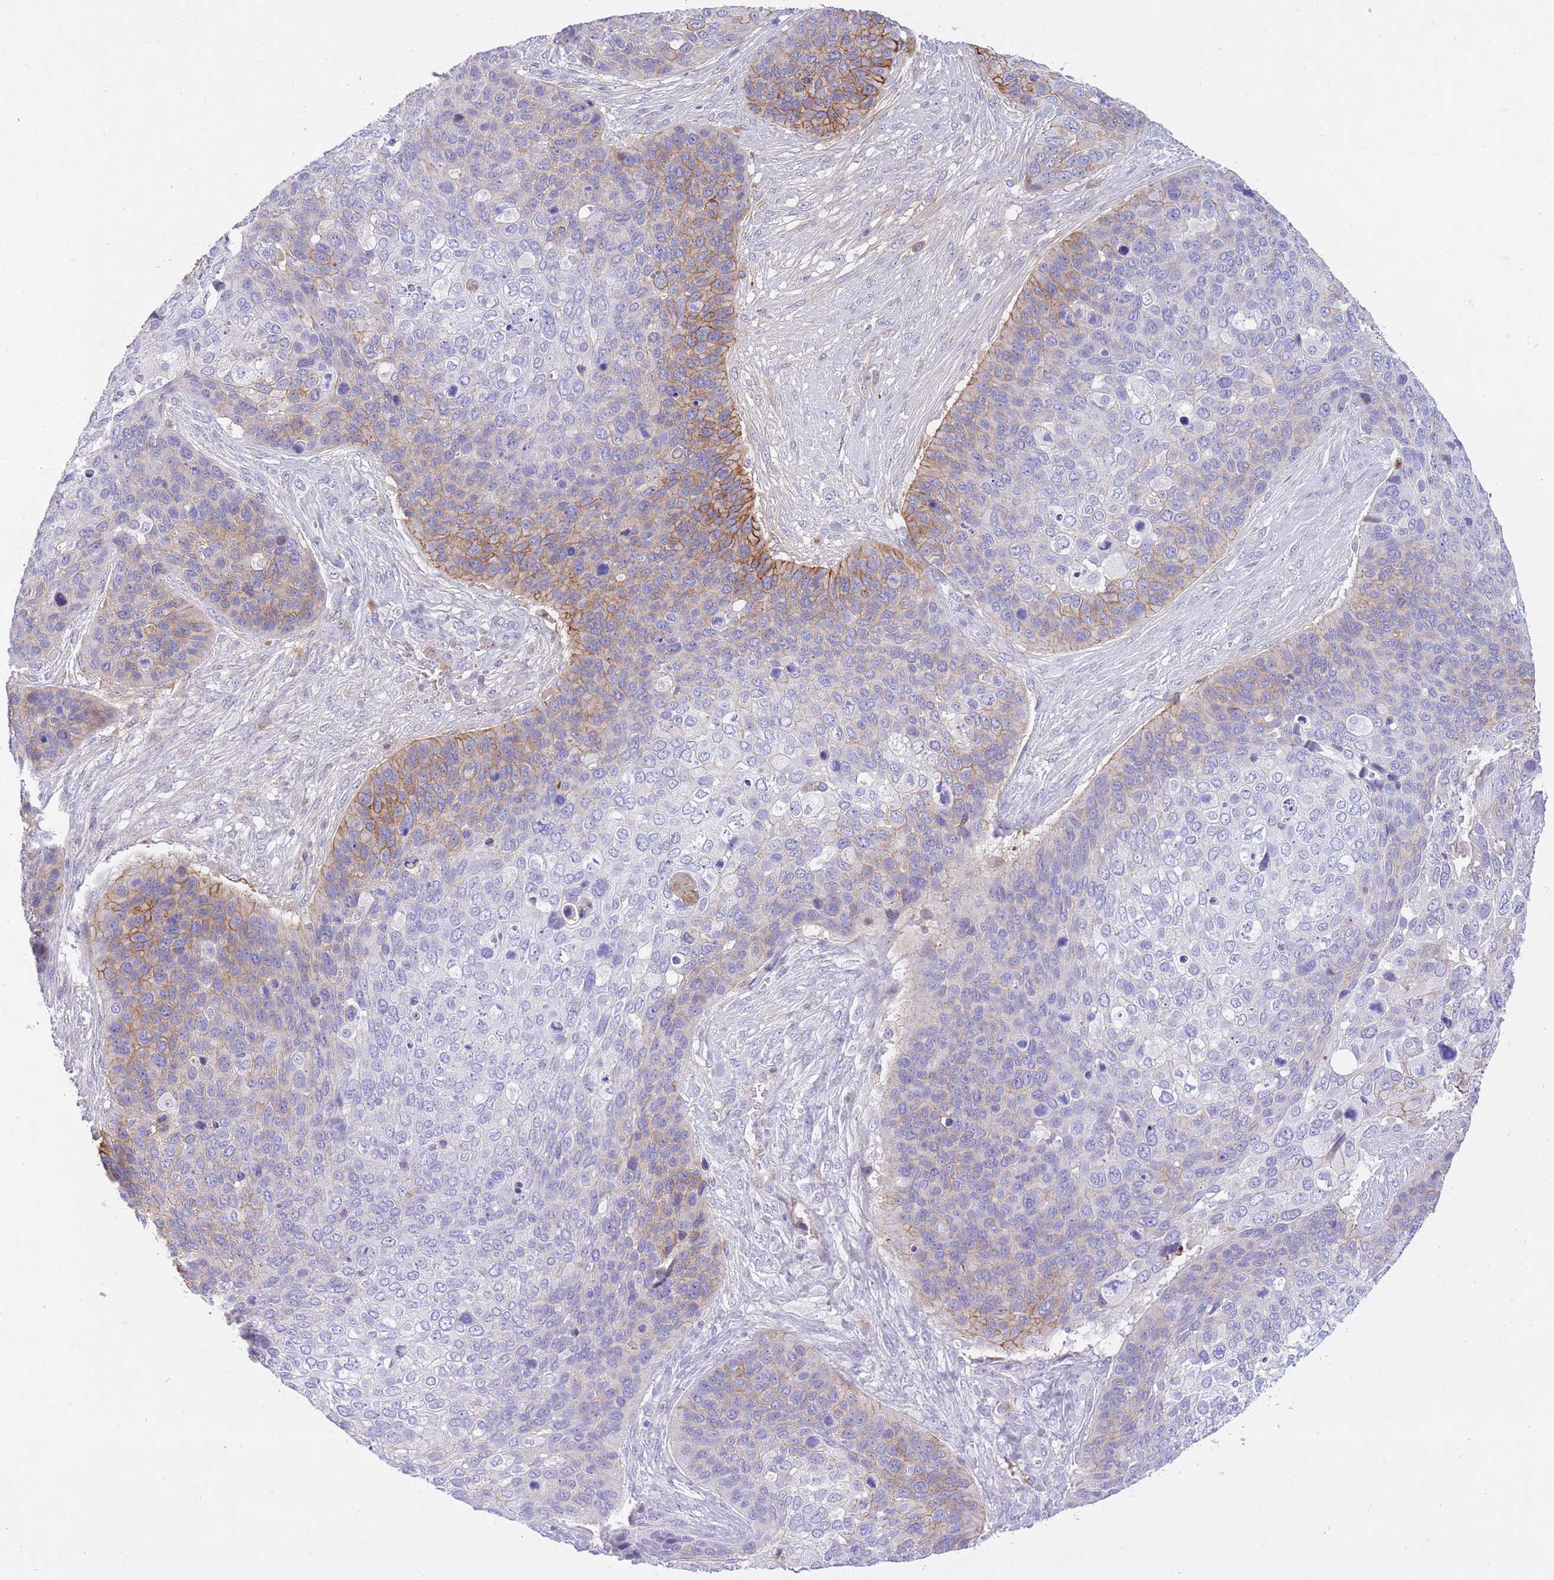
{"staining": {"intensity": "moderate", "quantity": "<25%", "location": "cytoplasmic/membranous"}, "tissue": "skin cancer", "cell_type": "Tumor cells", "image_type": "cancer", "snomed": [{"axis": "morphology", "description": "Basal cell carcinoma"}, {"axis": "topography", "description": "Skin"}], "caption": "A low amount of moderate cytoplasmic/membranous positivity is seen in about <25% of tumor cells in skin cancer (basal cell carcinoma) tissue.", "gene": "HRG", "patient": {"sex": "female", "age": 74}}